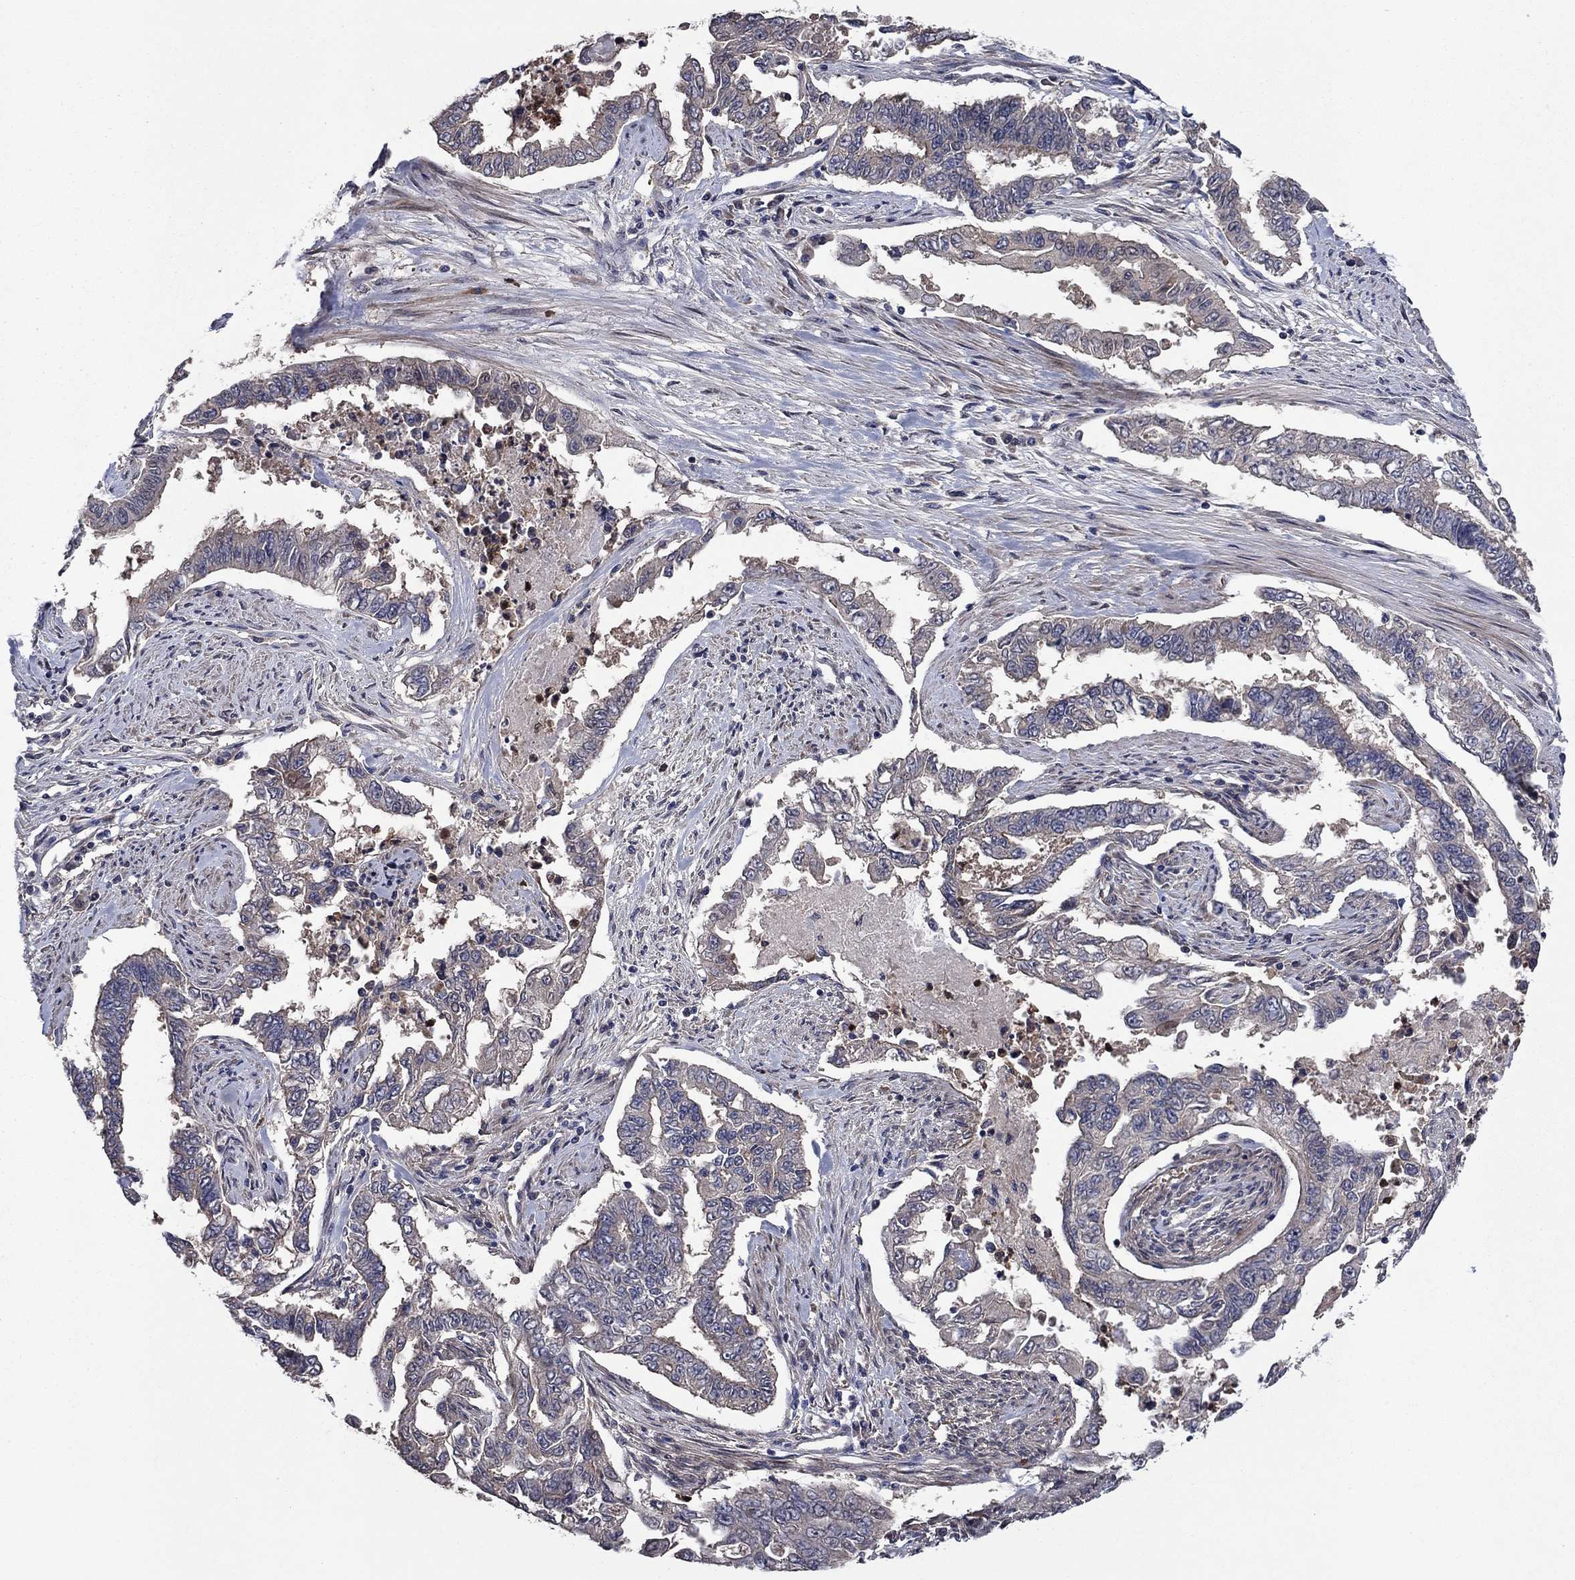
{"staining": {"intensity": "negative", "quantity": "none", "location": "none"}, "tissue": "endometrial cancer", "cell_type": "Tumor cells", "image_type": "cancer", "snomed": [{"axis": "morphology", "description": "Adenocarcinoma, NOS"}, {"axis": "topography", "description": "Uterus"}], "caption": "DAB (3,3'-diaminobenzidine) immunohistochemical staining of human endometrial cancer displays no significant staining in tumor cells.", "gene": "MSRB1", "patient": {"sex": "female", "age": 59}}